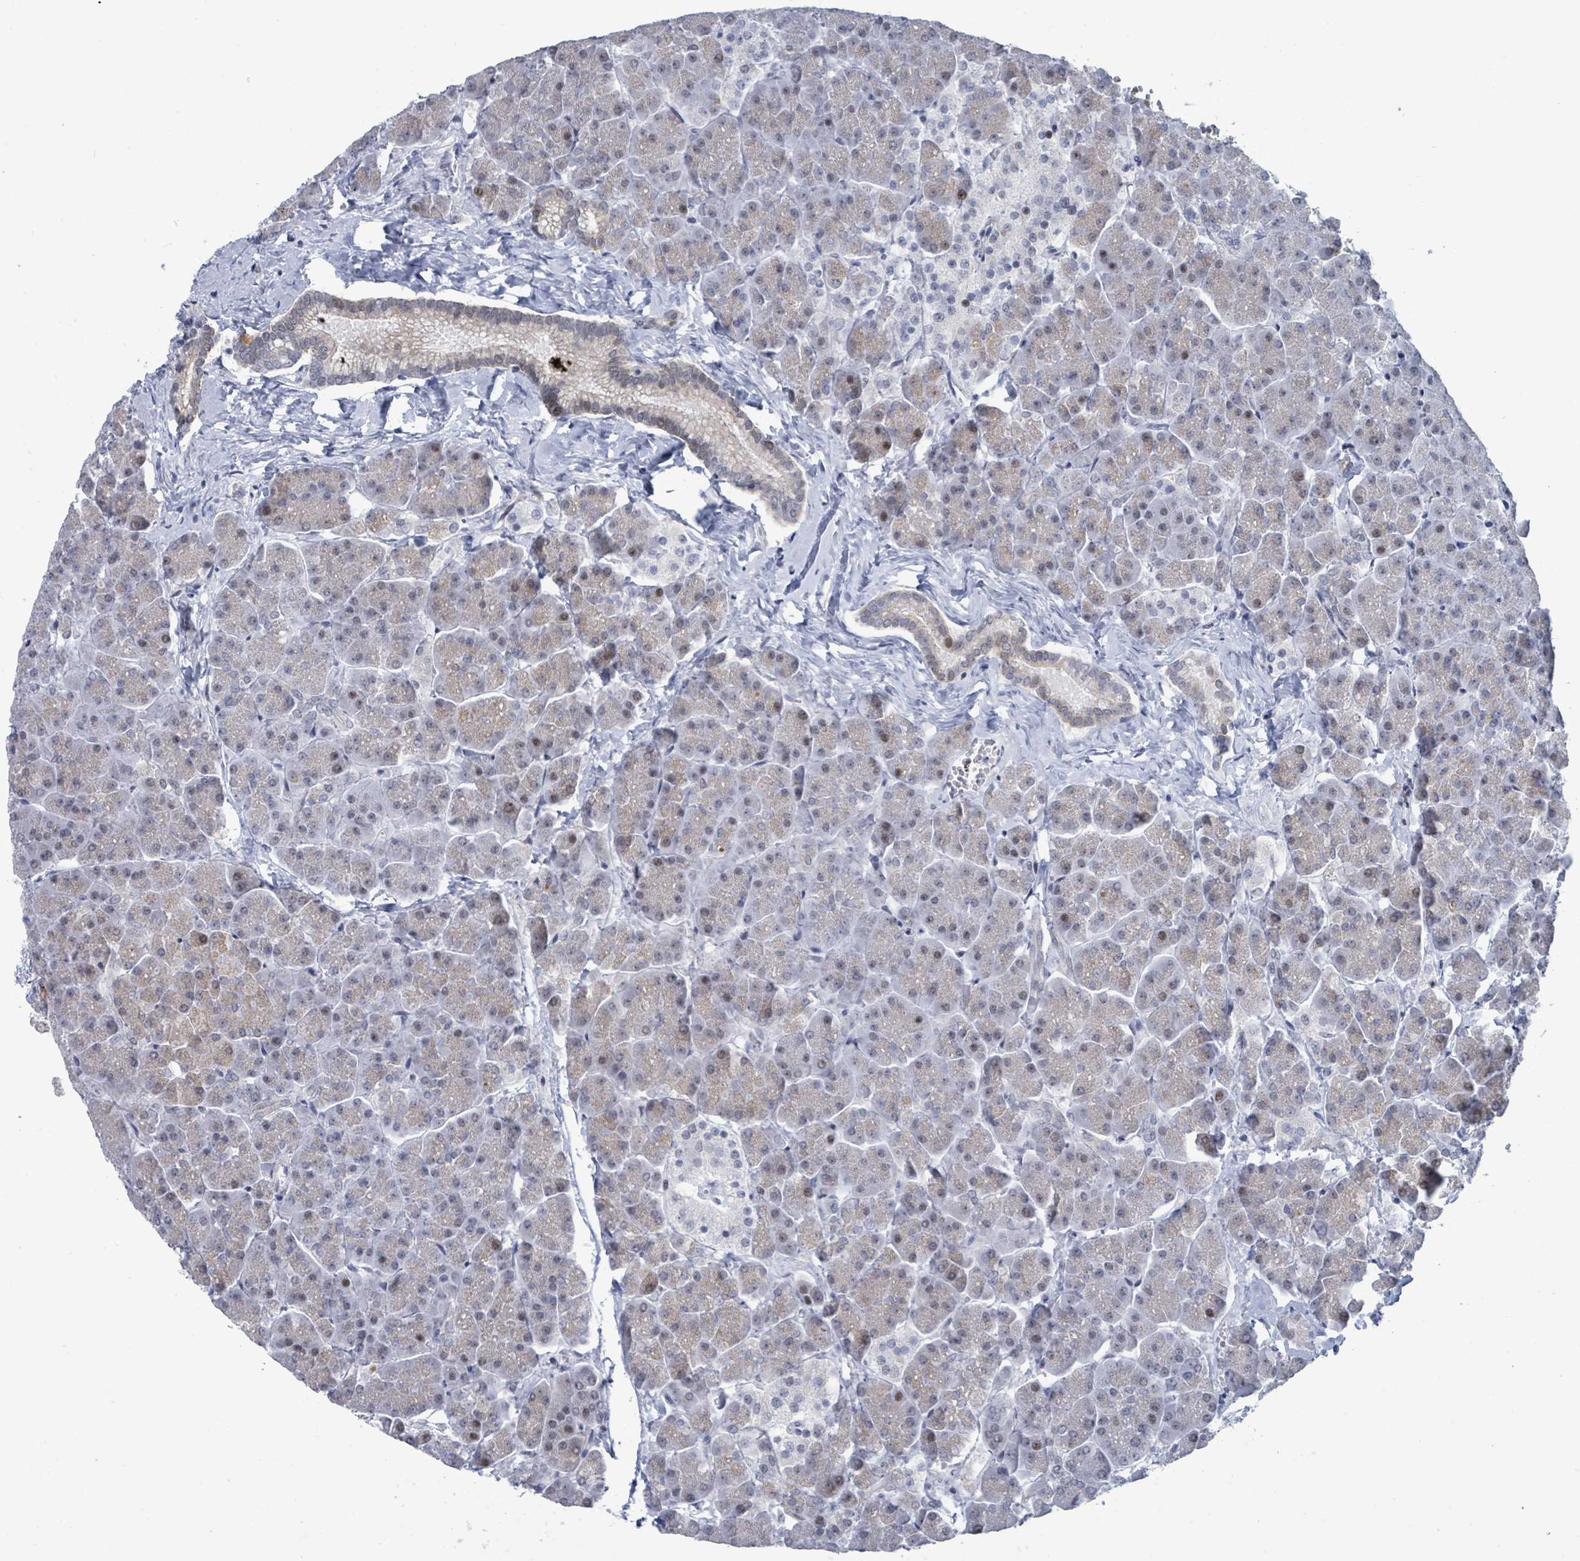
{"staining": {"intensity": "weak", "quantity": "25%-75%", "location": "cytoplasmic/membranous,nuclear"}, "tissue": "pancreas", "cell_type": "Exocrine glandular cells", "image_type": "normal", "snomed": [{"axis": "morphology", "description": "Normal tissue, NOS"}, {"axis": "topography", "description": "Pancreas"}, {"axis": "topography", "description": "Peripheral nerve tissue"}], "caption": "This histopathology image demonstrates immunohistochemistry (IHC) staining of benign human pancreas, with low weak cytoplasmic/membranous,nuclear positivity in approximately 25%-75% of exocrine glandular cells.", "gene": "CT45A10", "patient": {"sex": "male", "age": 54}}